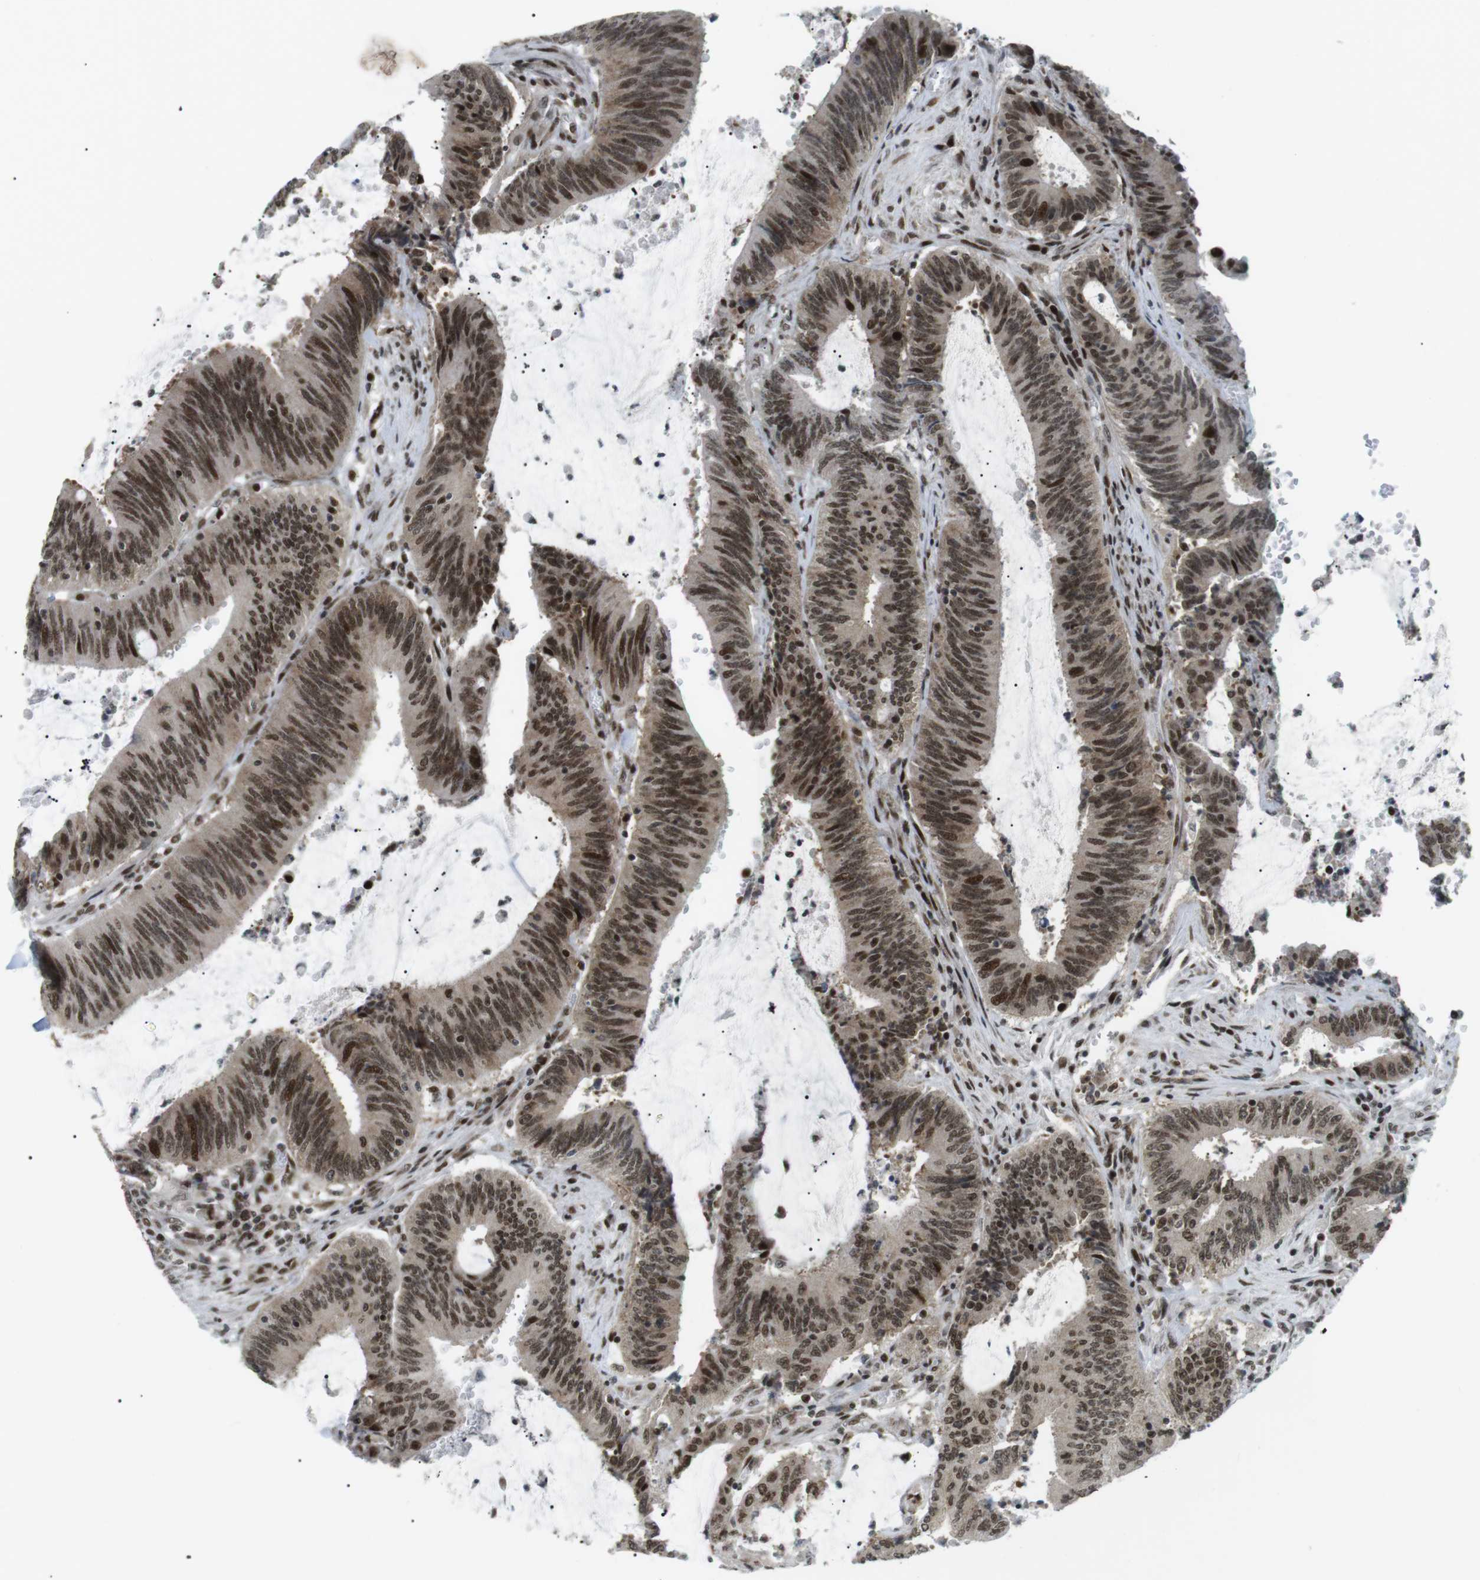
{"staining": {"intensity": "moderate", "quantity": ">75%", "location": "cytoplasmic/membranous,nuclear"}, "tissue": "colorectal cancer", "cell_type": "Tumor cells", "image_type": "cancer", "snomed": [{"axis": "morphology", "description": "Normal tissue, NOS"}, {"axis": "morphology", "description": "Adenocarcinoma, NOS"}, {"axis": "topography", "description": "Rectum"}], "caption": "Immunohistochemistry histopathology image of colorectal adenocarcinoma stained for a protein (brown), which reveals medium levels of moderate cytoplasmic/membranous and nuclear expression in about >75% of tumor cells.", "gene": "CDC27", "patient": {"sex": "female", "age": 66}}